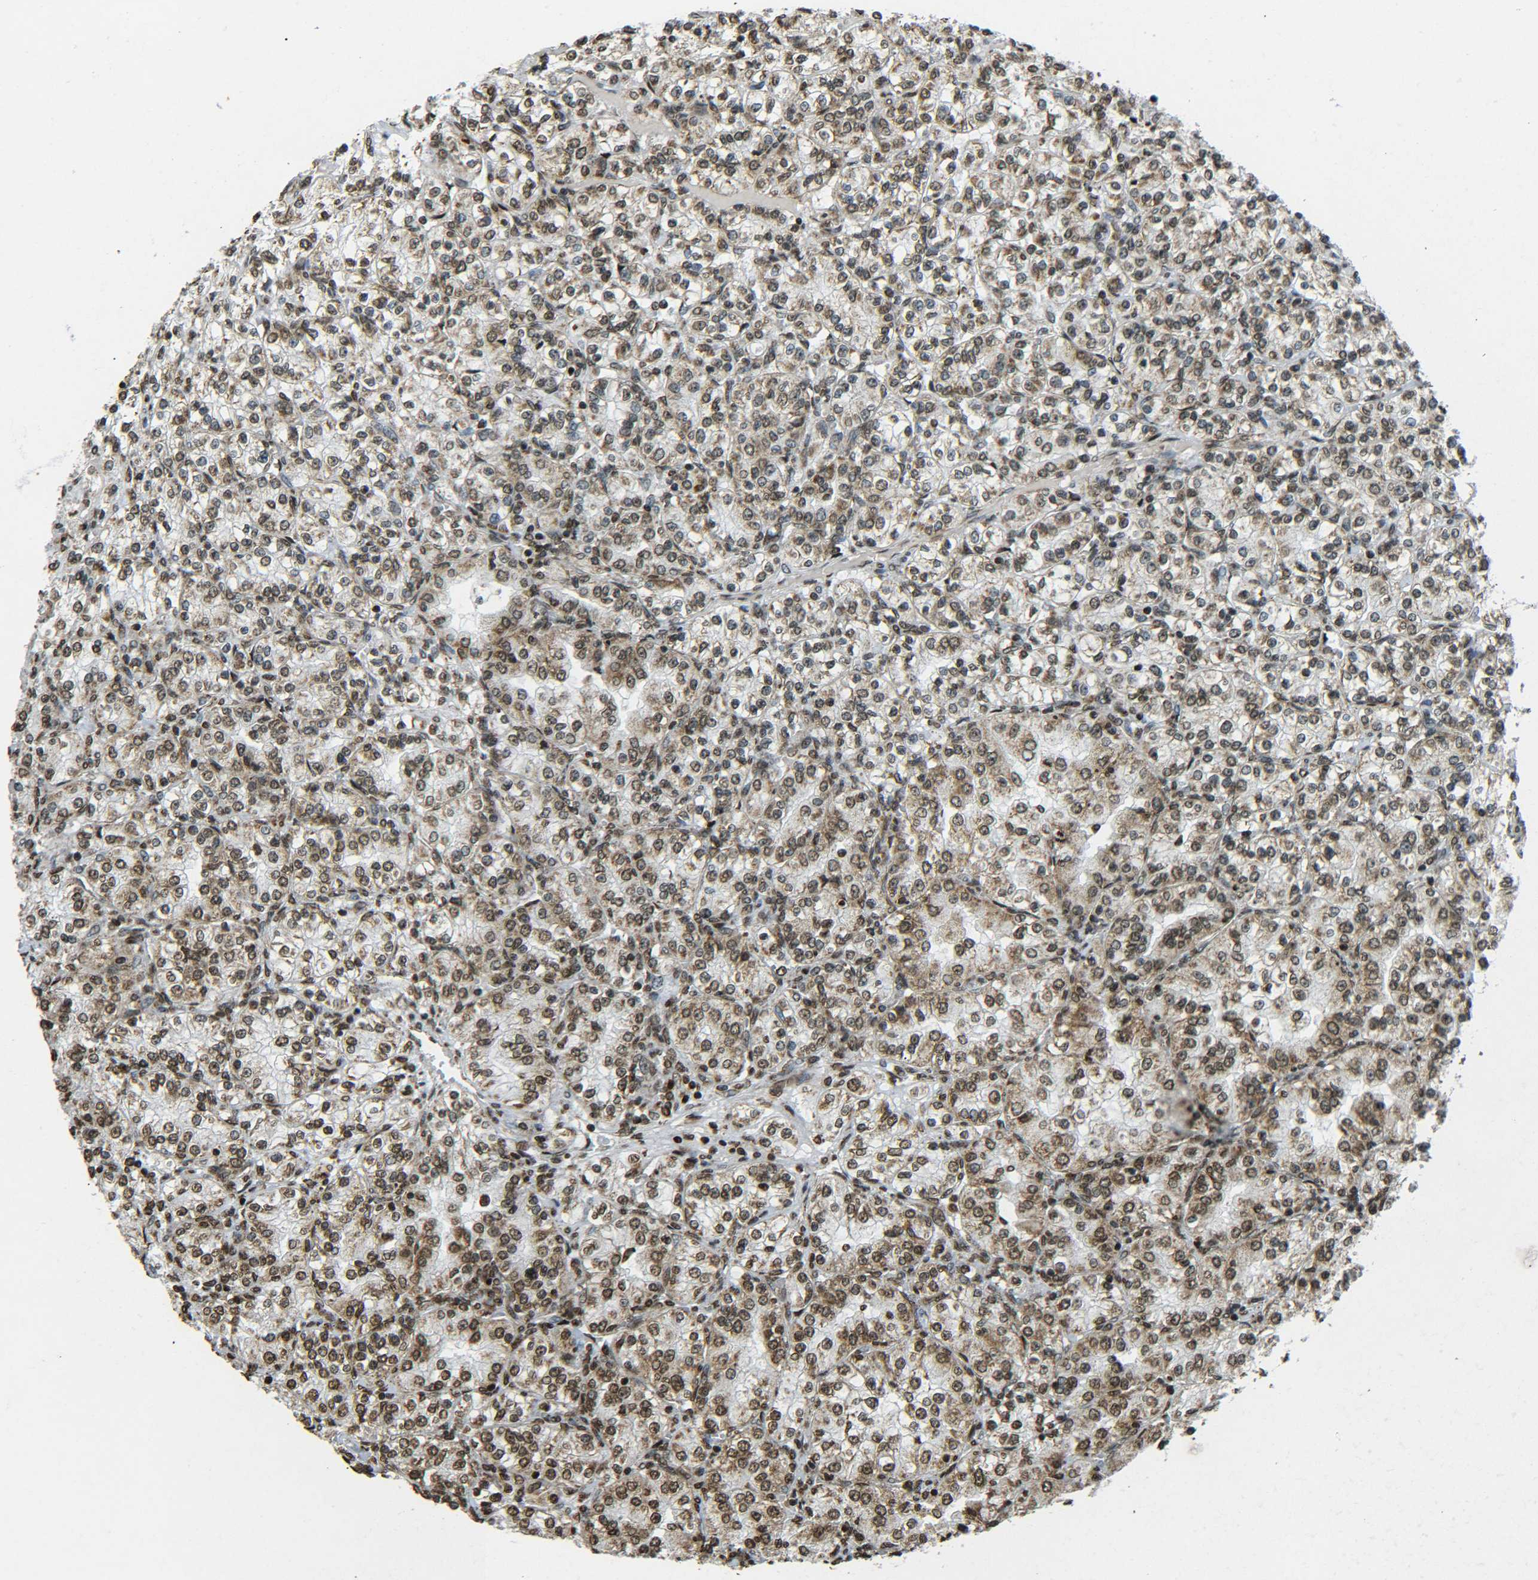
{"staining": {"intensity": "moderate", "quantity": ">75%", "location": "cytoplasmic/membranous,nuclear"}, "tissue": "renal cancer", "cell_type": "Tumor cells", "image_type": "cancer", "snomed": [{"axis": "morphology", "description": "Adenocarcinoma, NOS"}, {"axis": "topography", "description": "Kidney"}], "caption": "Immunohistochemical staining of renal adenocarcinoma shows medium levels of moderate cytoplasmic/membranous and nuclear protein expression in about >75% of tumor cells. The staining was performed using DAB (3,3'-diaminobenzidine), with brown indicating positive protein expression. Nuclei are stained blue with hematoxylin.", "gene": "NEUROG2", "patient": {"sex": "male", "age": 77}}